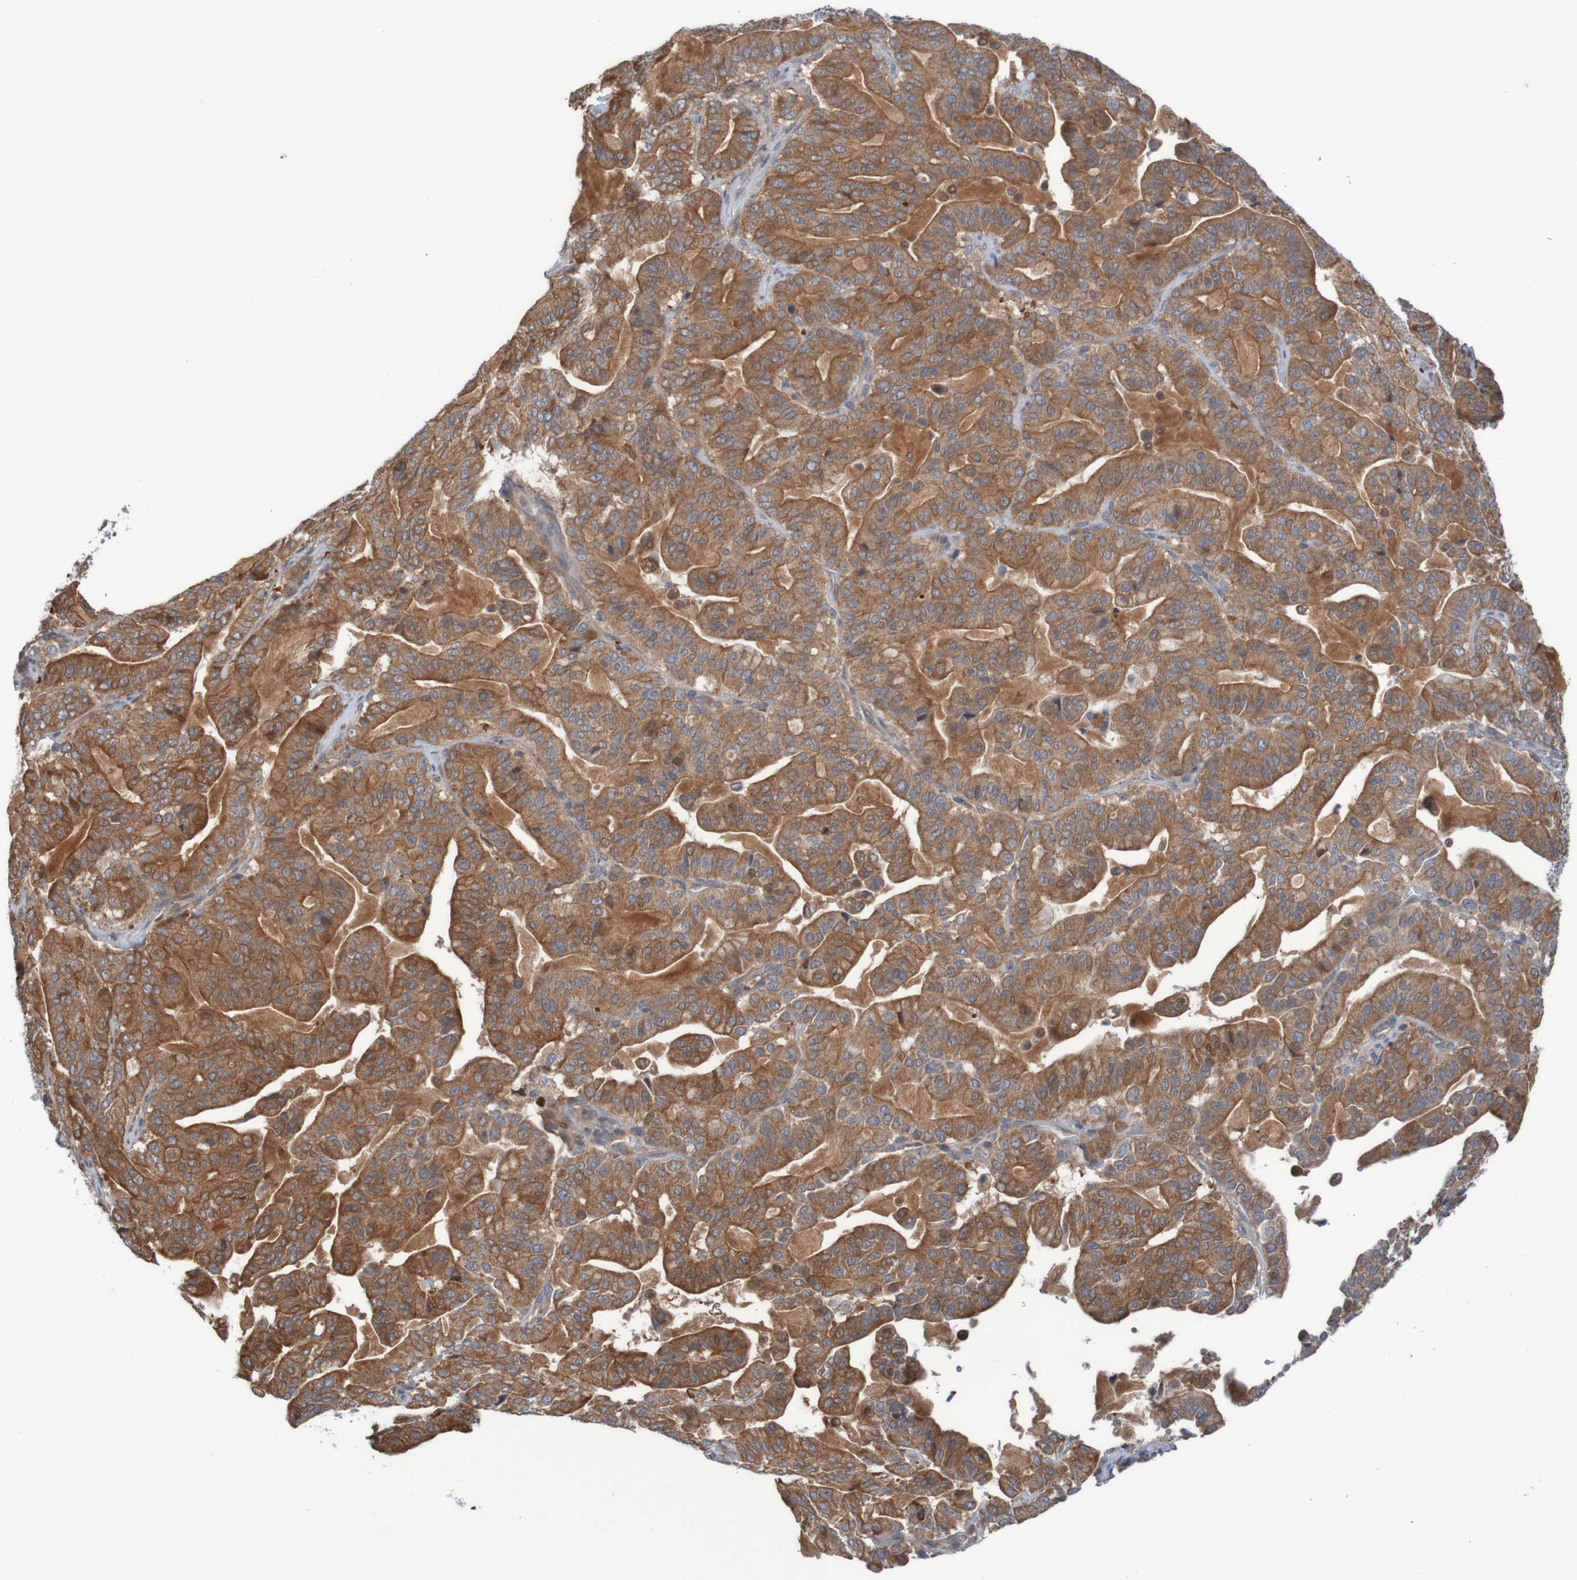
{"staining": {"intensity": "strong", "quantity": ">75%", "location": "cytoplasmic/membranous"}, "tissue": "pancreatic cancer", "cell_type": "Tumor cells", "image_type": "cancer", "snomed": [{"axis": "morphology", "description": "Adenocarcinoma, NOS"}, {"axis": "topography", "description": "Pancreas"}], "caption": "High-magnification brightfield microscopy of pancreatic cancer stained with DAB (3,3'-diaminobenzidine) (brown) and counterstained with hematoxylin (blue). tumor cells exhibit strong cytoplasmic/membranous positivity is present in about>75% of cells.", "gene": "ANGPT4", "patient": {"sex": "male", "age": 63}}